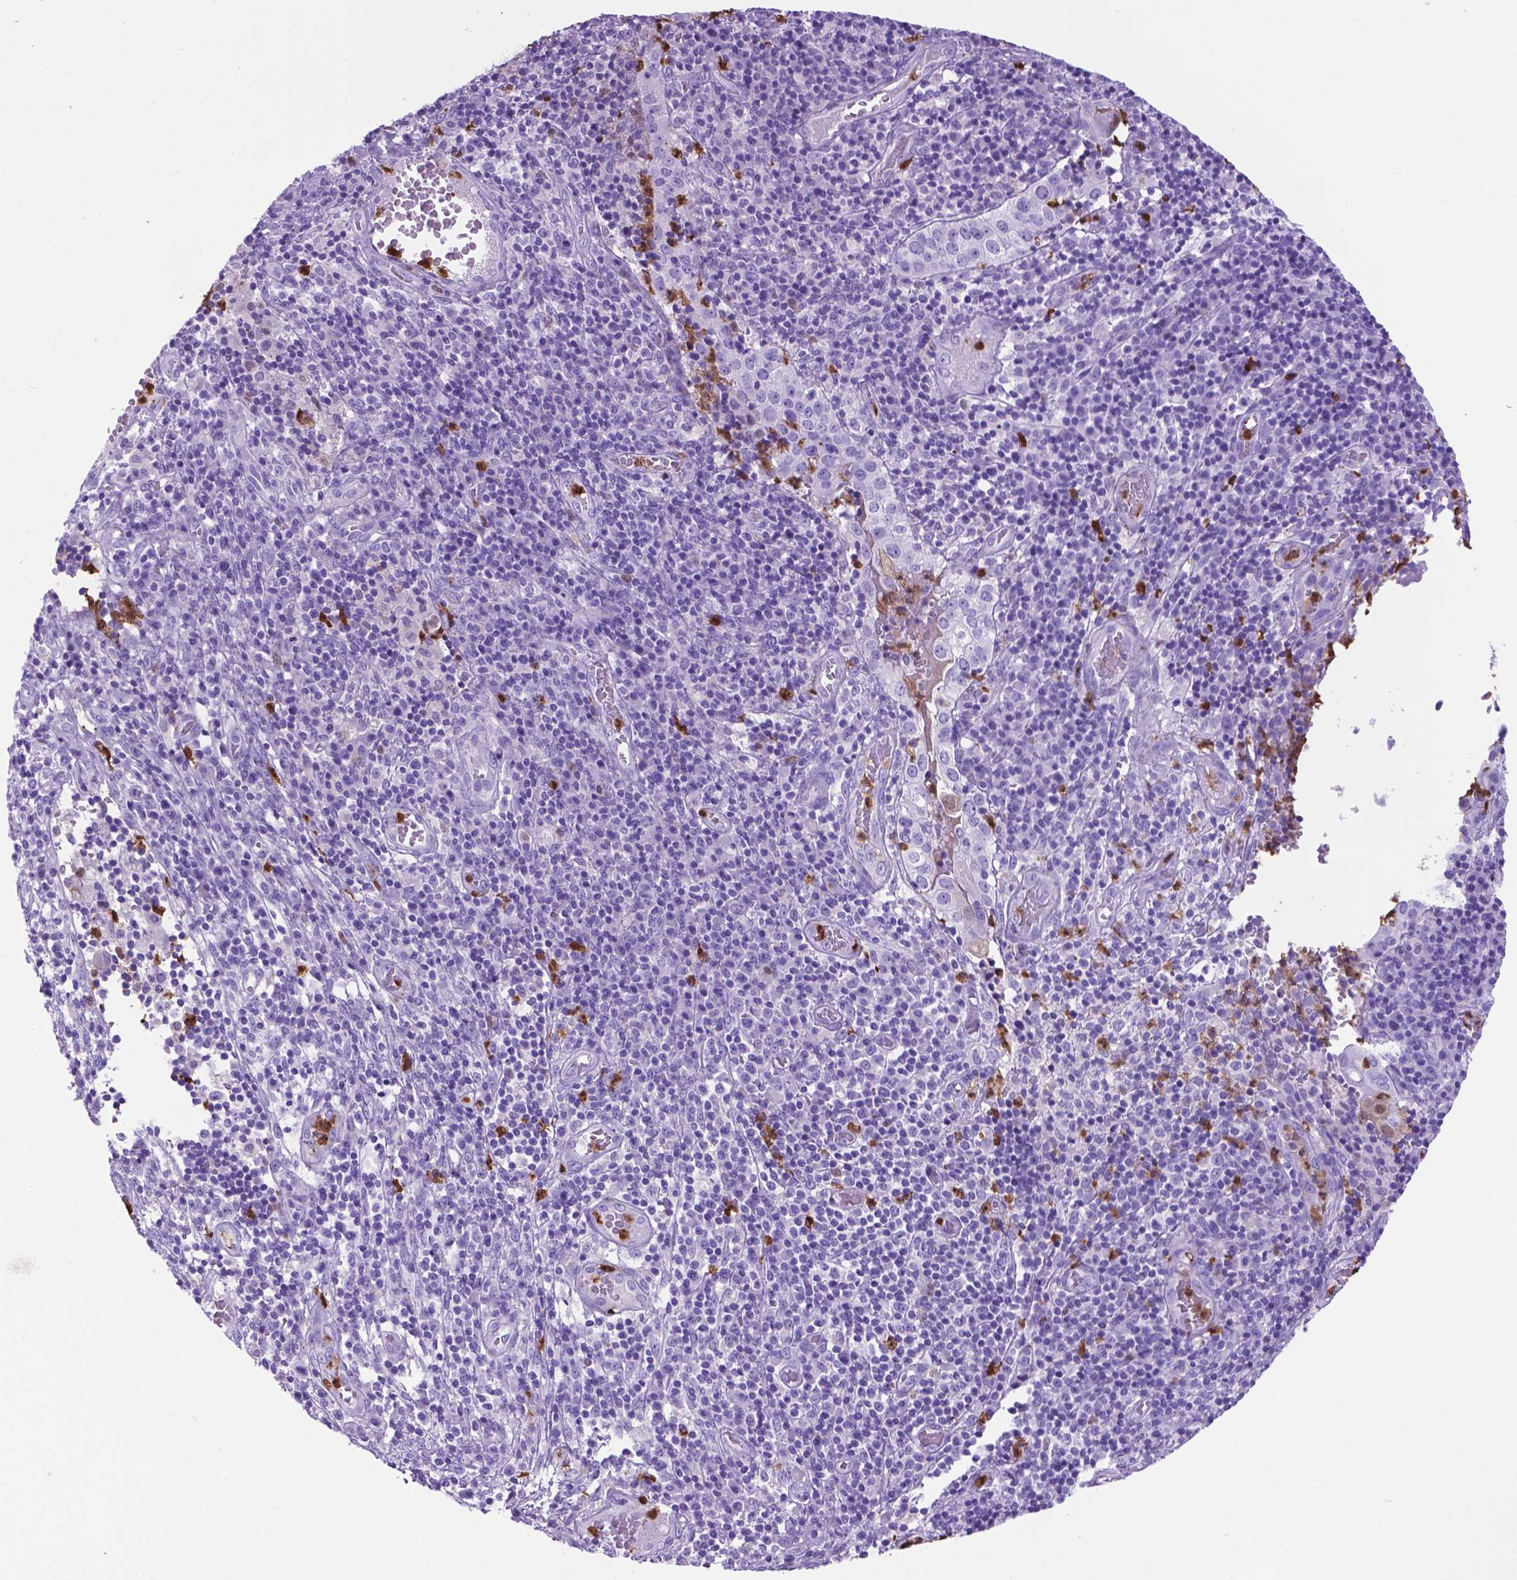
{"staining": {"intensity": "negative", "quantity": "none", "location": "none"}, "tissue": "cervical cancer", "cell_type": "Tumor cells", "image_type": "cancer", "snomed": [{"axis": "morphology", "description": "Squamous cell carcinoma, NOS"}, {"axis": "topography", "description": "Cervix"}], "caption": "DAB (3,3'-diaminobenzidine) immunohistochemical staining of human cervical squamous cell carcinoma reveals no significant staining in tumor cells. (DAB IHC, high magnification).", "gene": "LZTR1", "patient": {"sex": "female", "age": 39}}